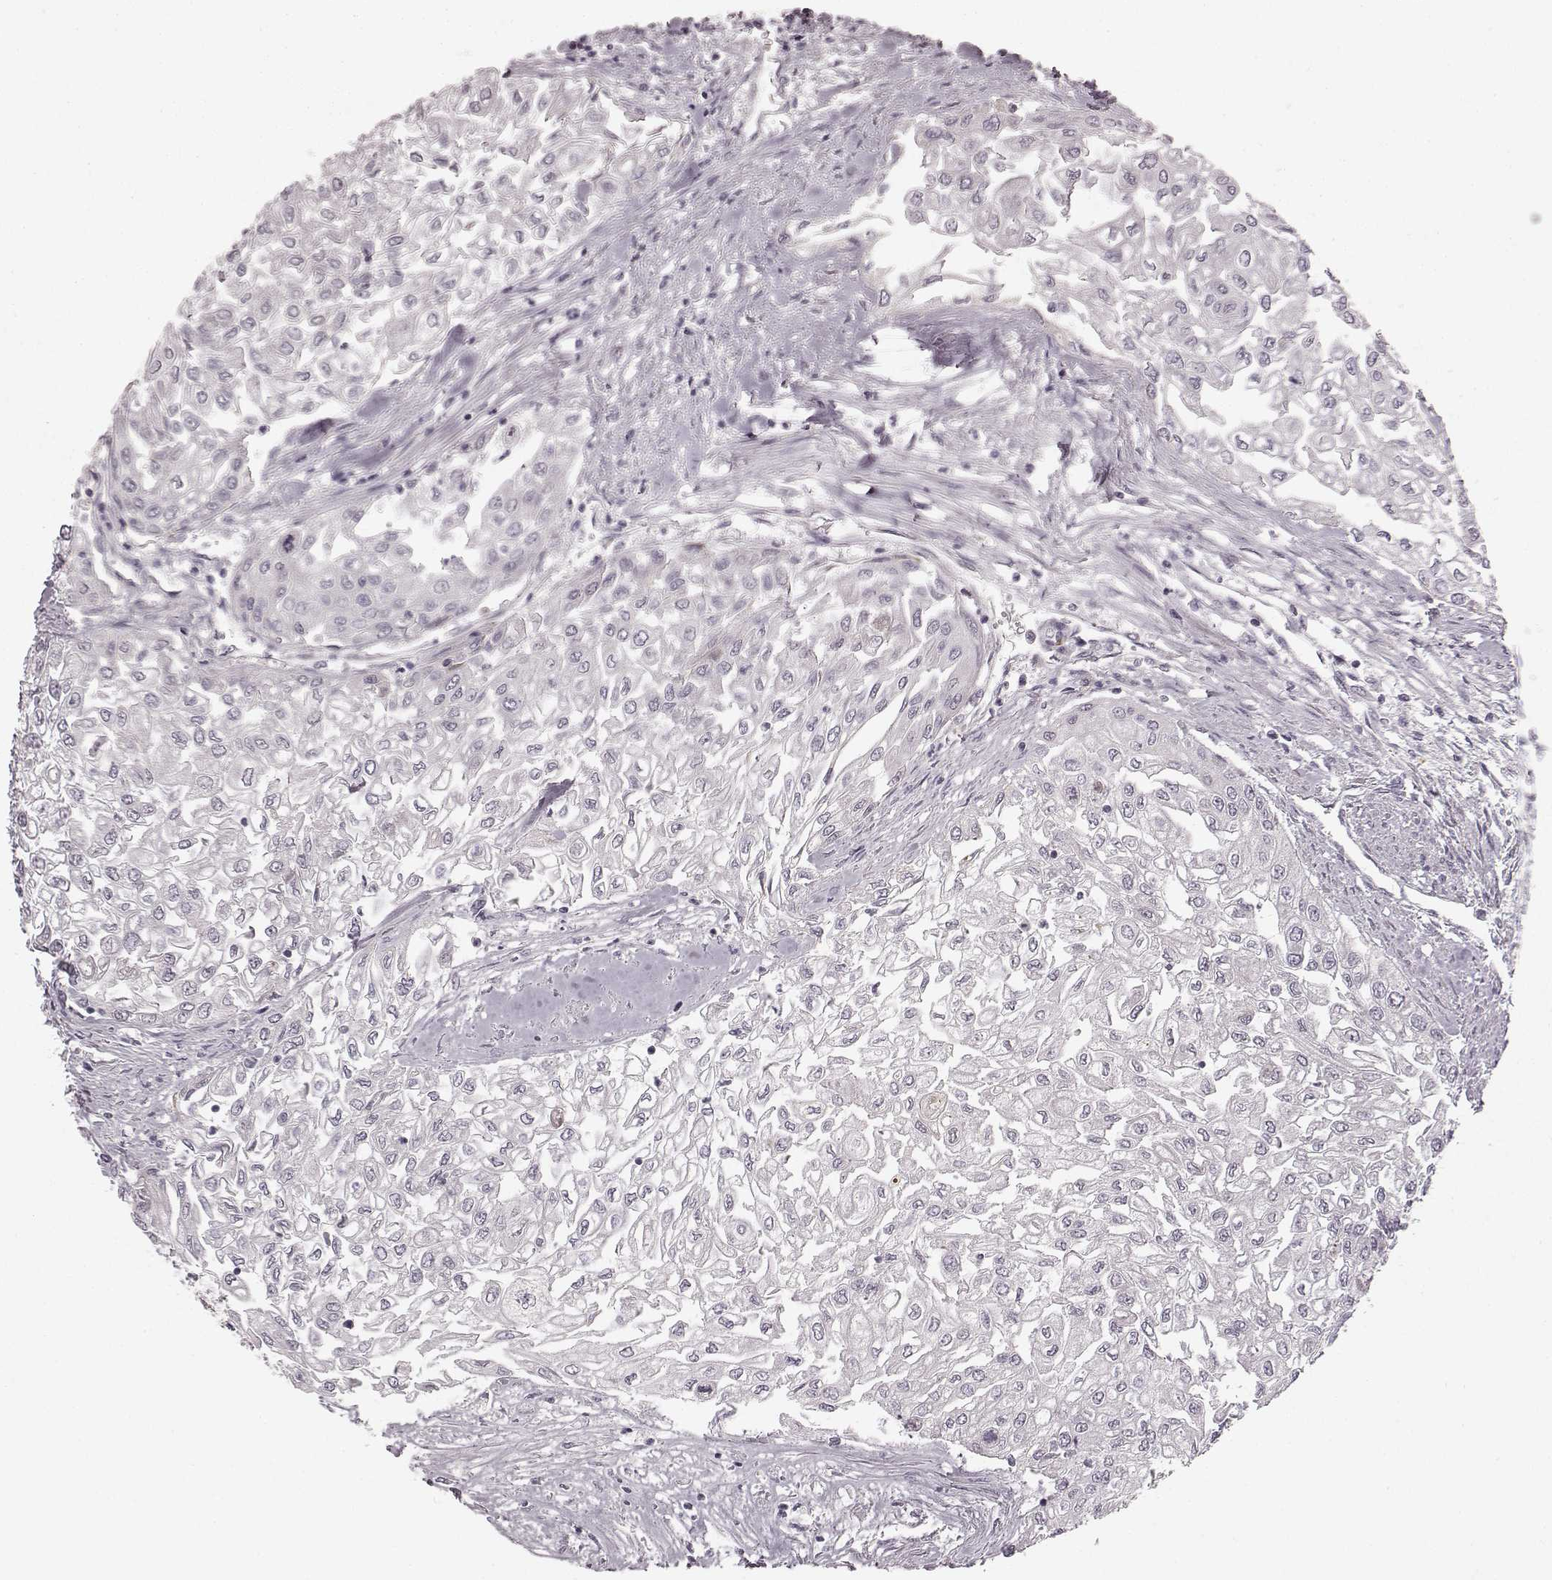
{"staining": {"intensity": "negative", "quantity": "none", "location": "none"}, "tissue": "urothelial cancer", "cell_type": "Tumor cells", "image_type": "cancer", "snomed": [{"axis": "morphology", "description": "Urothelial carcinoma, High grade"}, {"axis": "topography", "description": "Urinary bladder"}], "caption": "High-grade urothelial carcinoma stained for a protein using immunohistochemistry (IHC) displays no positivity tumor cells.", "gene": "FAM234B", "patient": {"sex": "male", "age": 62}}